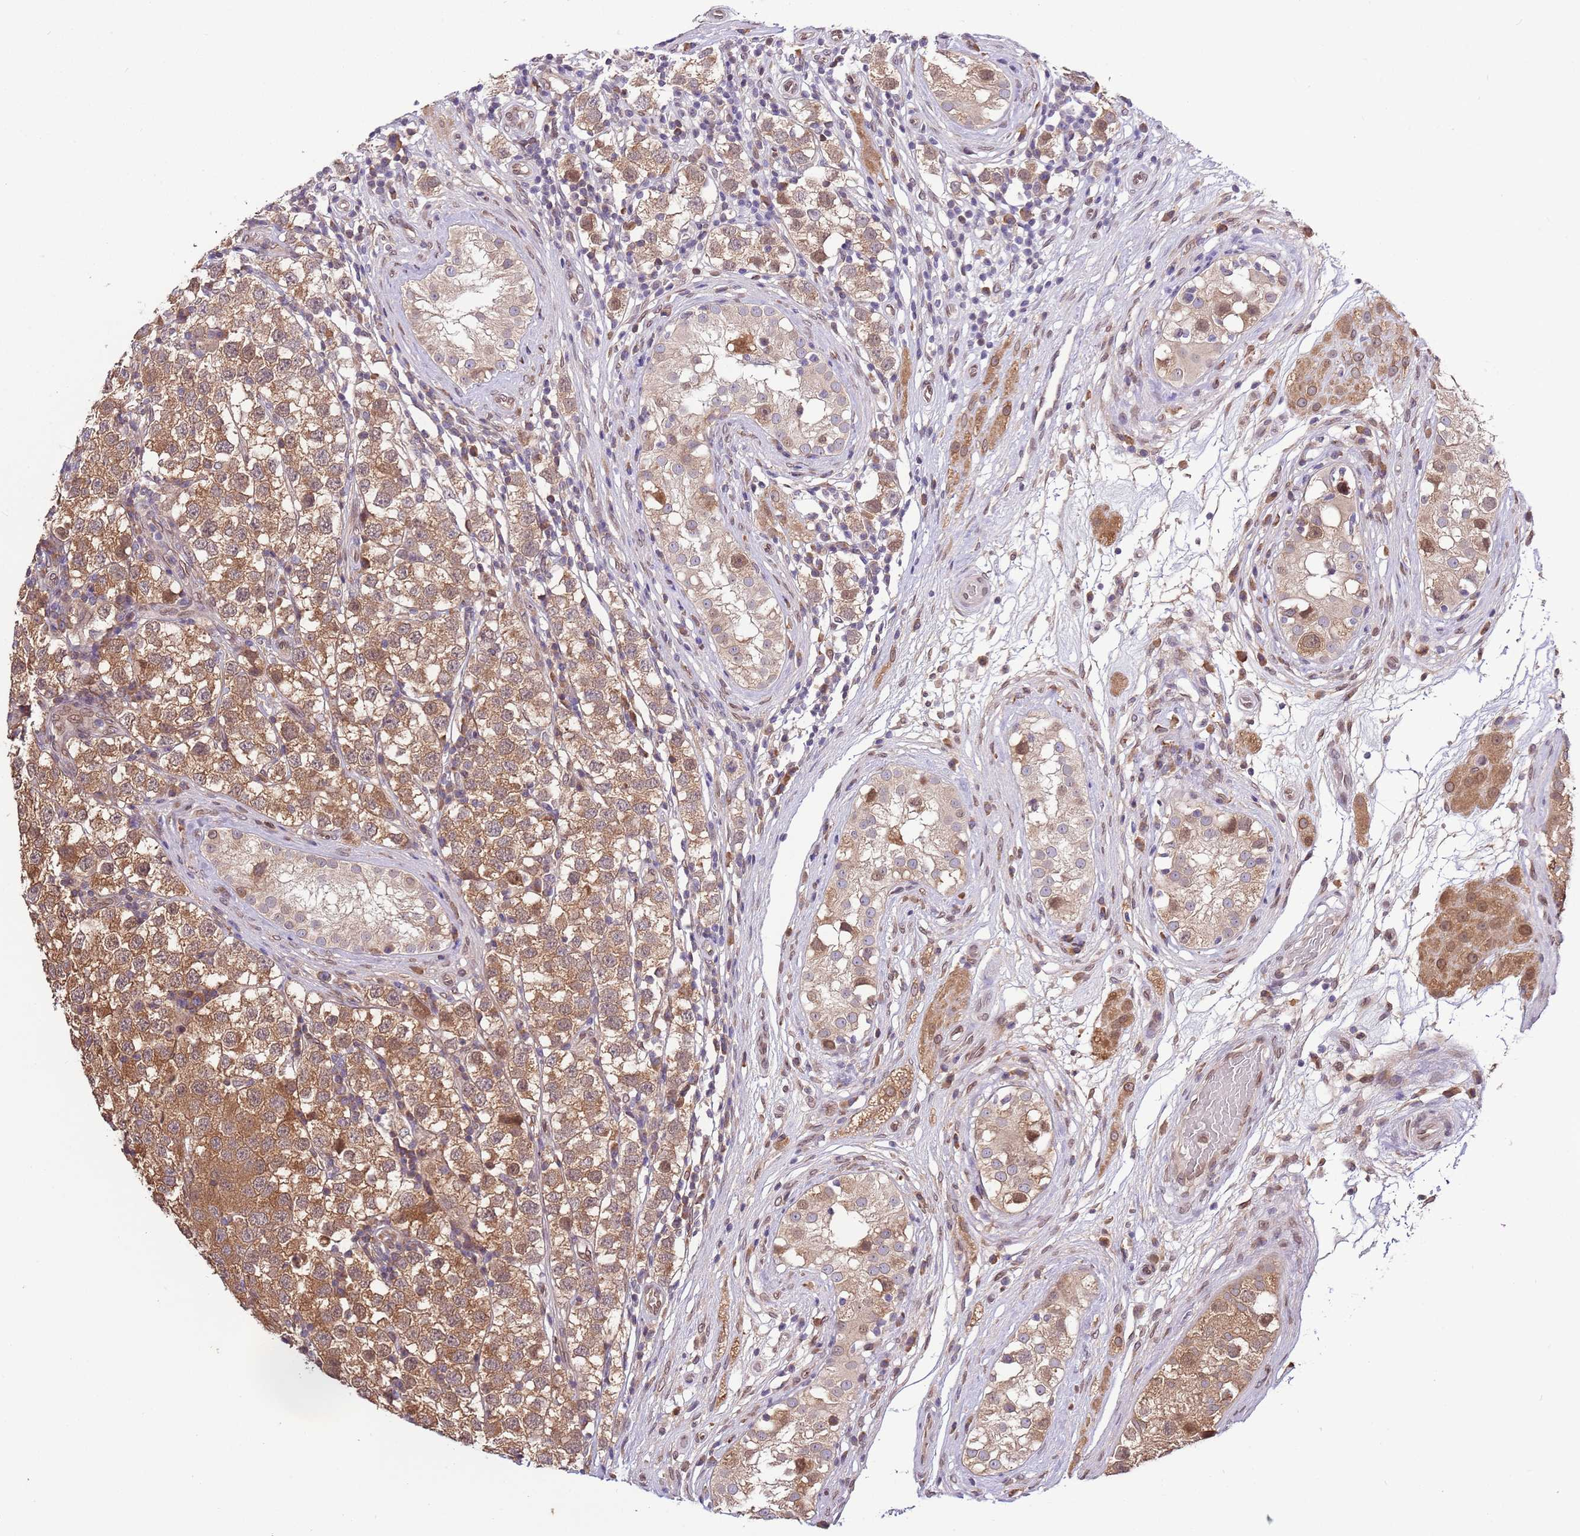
{"staining": {"intensity": "moderate", "quantity": ">75%", "location": "cytoplasmic/membranous,nuclear"}, "tissue": "testis cancer", "cell_type": "Tumor cells", "image_type": "cancer", "snomed": [{"axis": "morphology", "description": "Seminoma, NOS"}, {"axis": "topography", "description": "Testis"}], "caption": "A high-resolution micrograph shows immunohistochemistry staining of testis cancer (seminoma), which shows moderate cytoplasmic/membranous and nuclear expression in approximately >75% of tumor cells.", "gene": "ZNF665", "patient": {"sex": "male", "age": 34}}